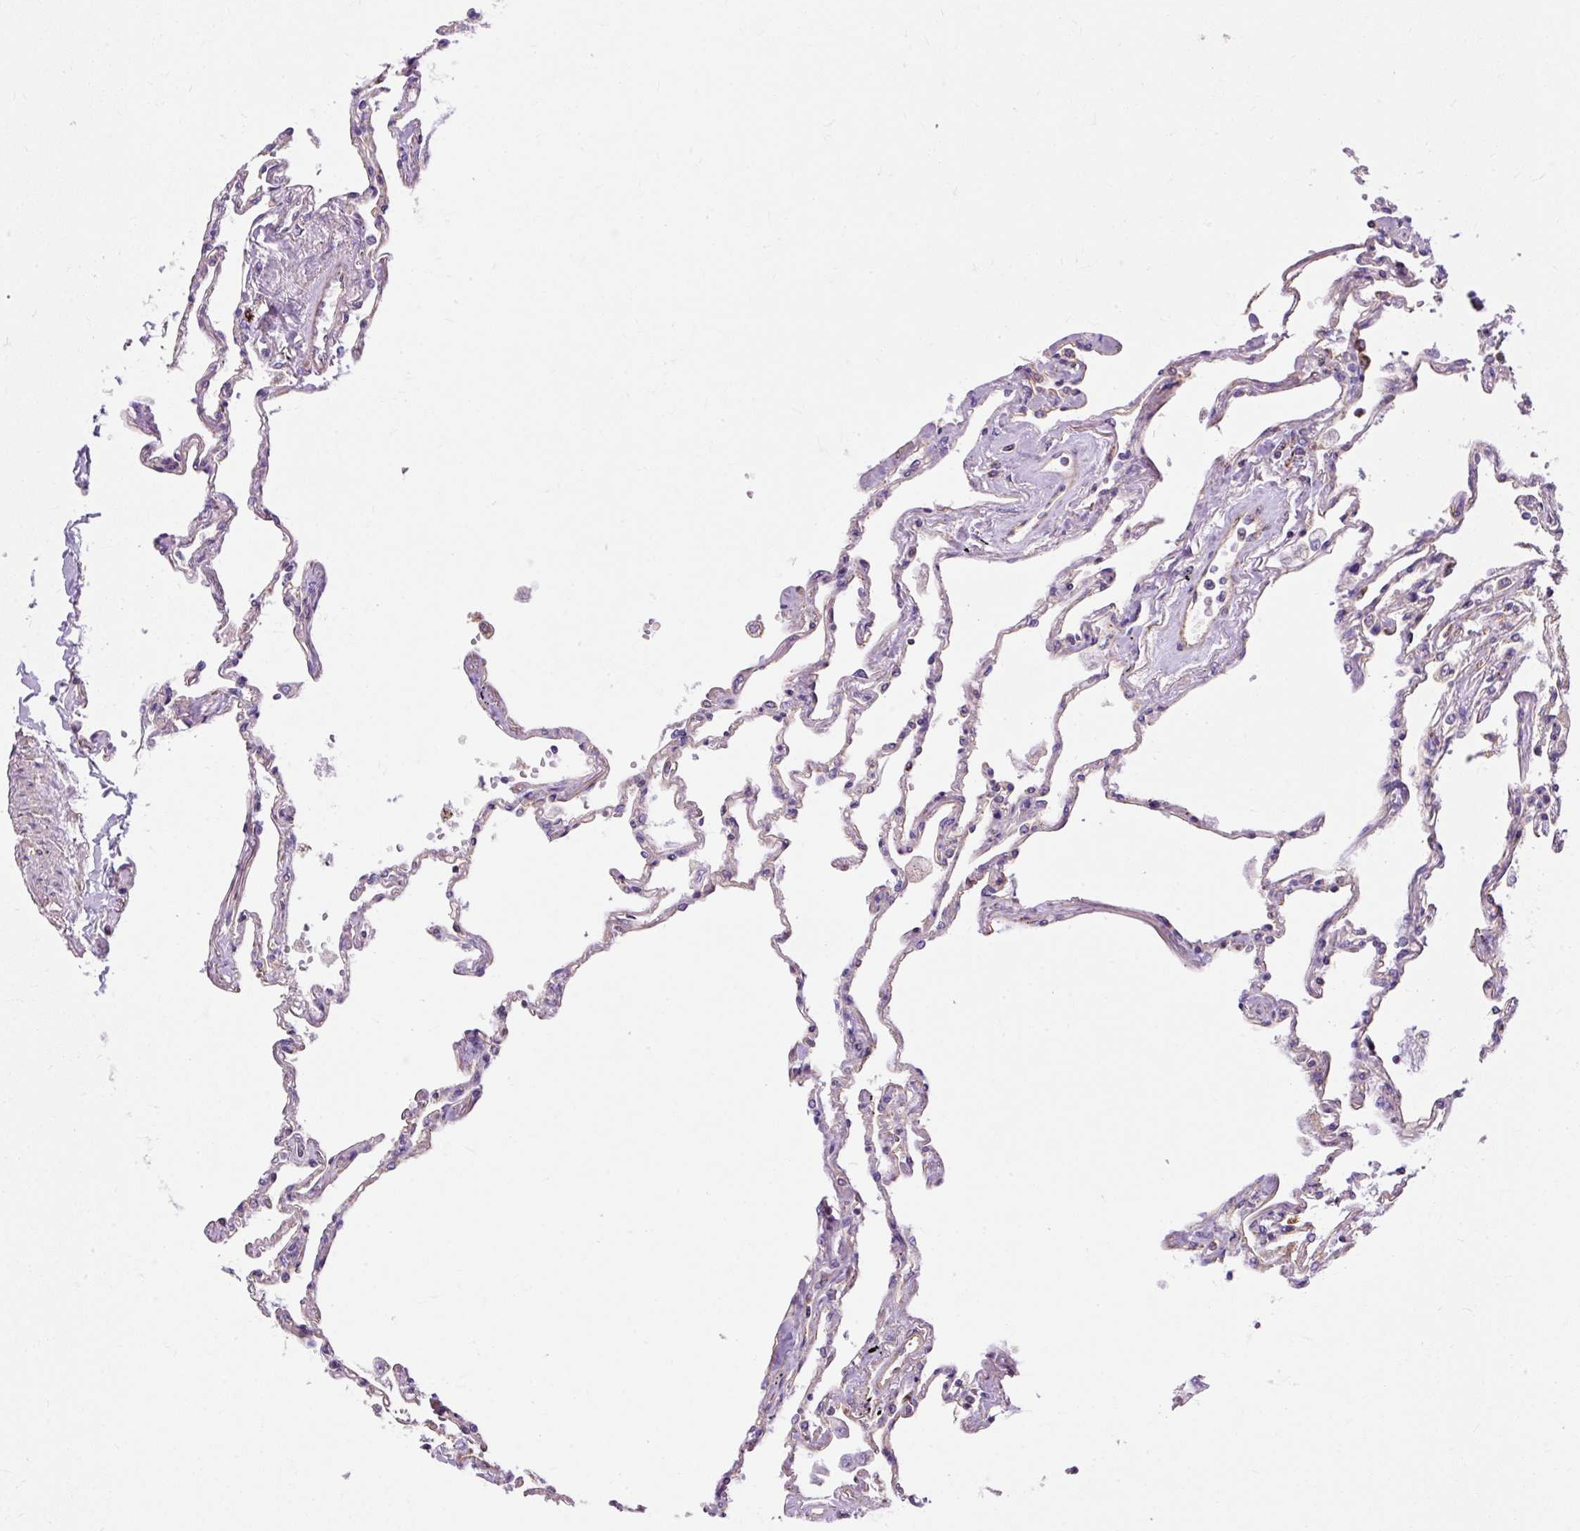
{"staining": {"intensity": "moderate", "quantity": "<25%", "location": "cytoplasmic/membranous"}, "tissue": "lung", "cell_type": "Alveolar cells", "image_type": "normal", "snomed": [{"axis": "morphology", "description": "Normal tissue, NOS"}, {"axis": "topography", "description": "Lung"}], "caption": "Immunohistochemistry (IHC) staining of unremarkable lung, which displays low levels of moderate cytoplasmic/membranous staining in approximately <25% of alveolar cells indicating moderate cytoplasmic/membranous protein staining. The staining was performed using DAB (brown) for protein detection and nuclei were counterstained in hematoxylin (blue).", "gene": "CEP290", "patient": {"sex": "female", "age": 67}}